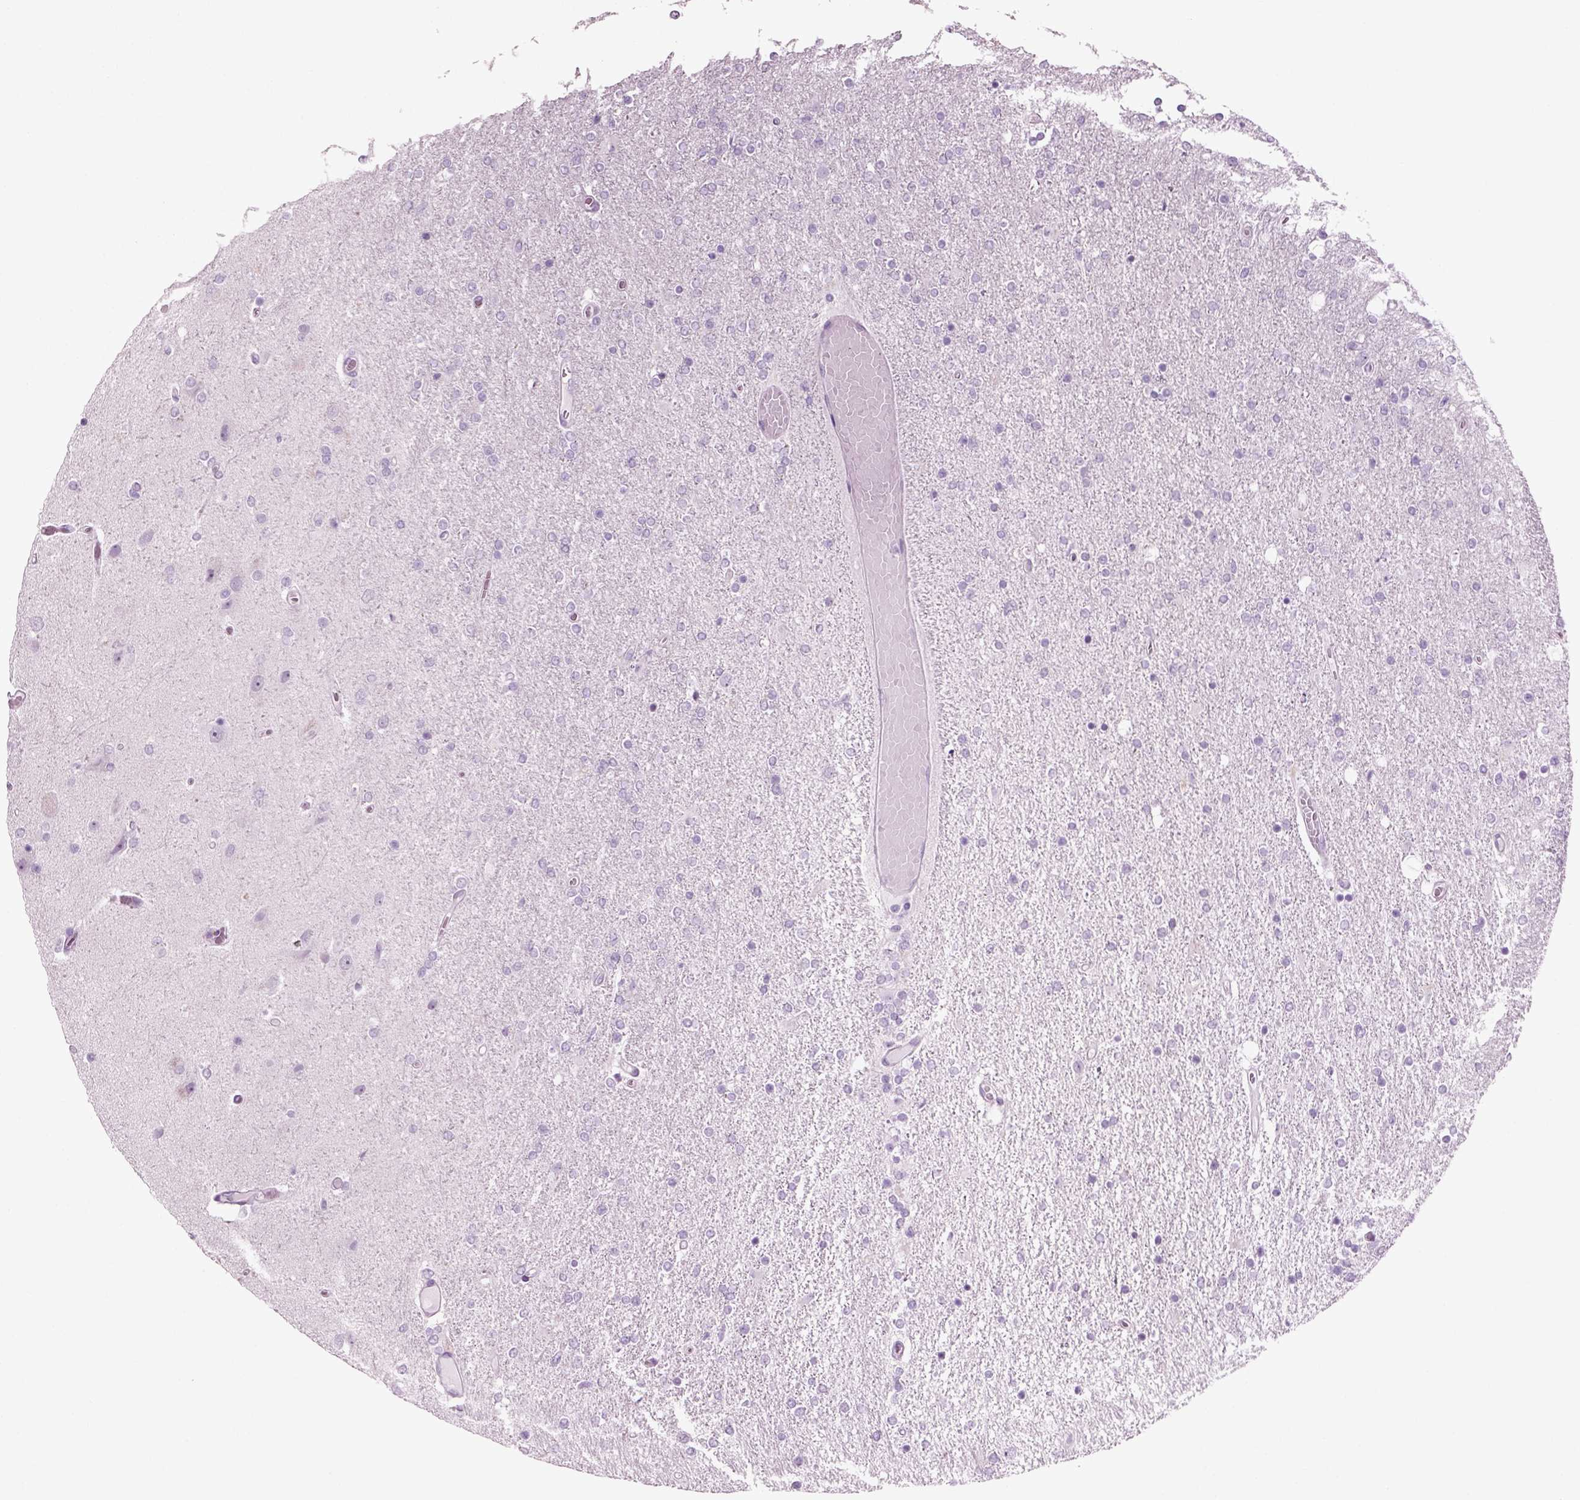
{"staining": {"intensity": "negative", "quantity": "none", "location": "none"}, "tissue": "glioma", "cell_type": "Tumor cells", "image_type": "cancer", "snomed": [{"axis": "morphology", "description": "Glioma, malignant, High grade"}, {"axis": "topography", "description": "Cerebral cortex"}], "caption": "High magnification brightfield microscopy of malignant high-grade glioma stained with DAB (brown) and counterstained with hematoxylin (blue): tumor cells show no significant positivity.", "gene": "PRLH", "patient": {"sex": "male", "age": 70}}